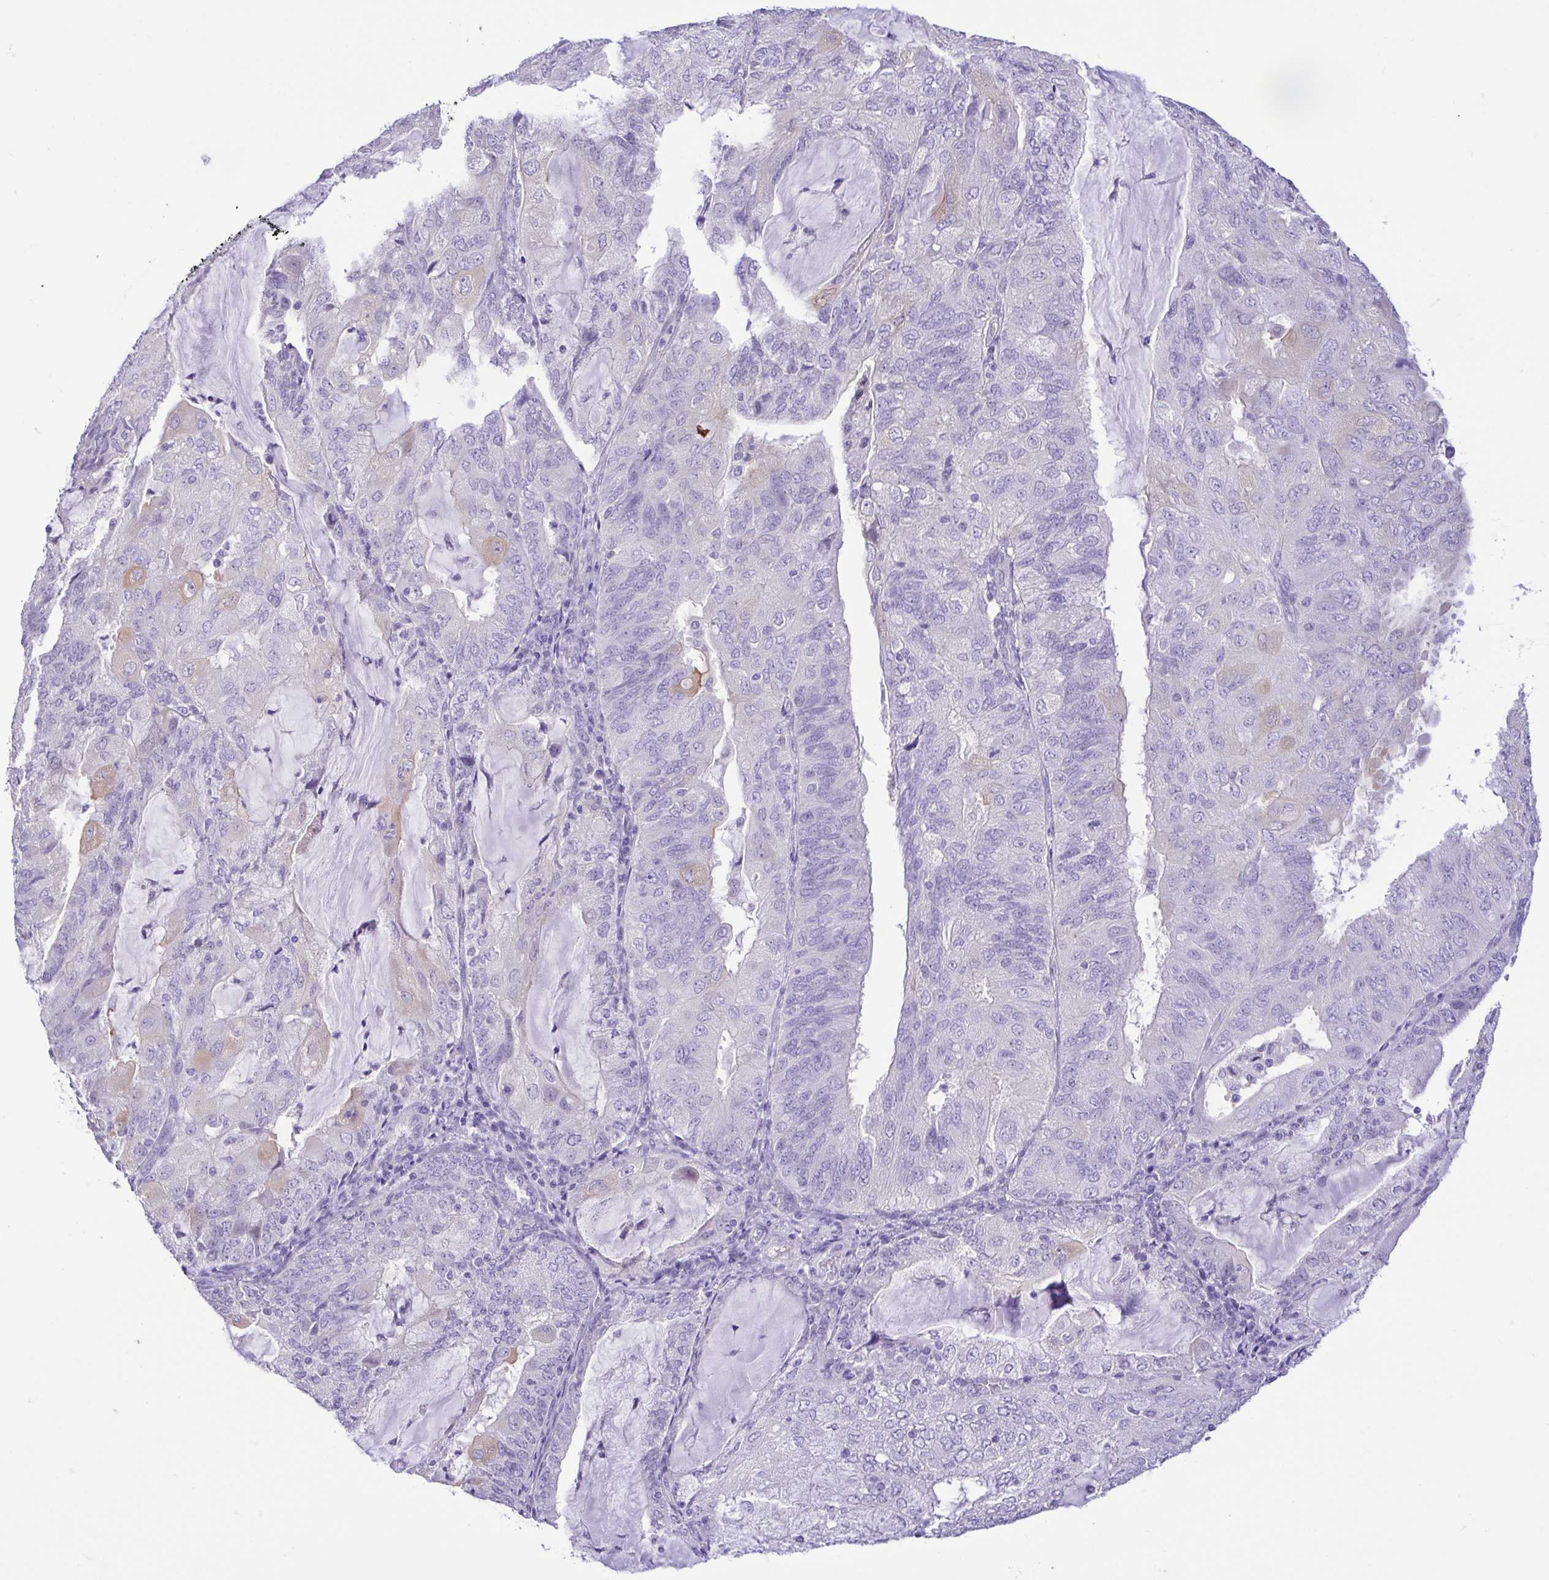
{"staining": {"intensity": "negative", "quantity": "none", "location": "none"}, "tissue": "endometrial cancer", "cell_type": "Tumor cells", "image_type": "cancer", "snomed": [{"axis": "morphology", "description": "Adenocarcinoma, NOS"}, {"axis": "topography", "description": "Endometrium"}], "caption": "High power microscopy image of an immunohistochemistry (IHC) histopathology image of endometrial cancer, revealing no significant staining in tumor cells.", "gene": "EPB42", "patient": {"sex": "female", "age": 81}}